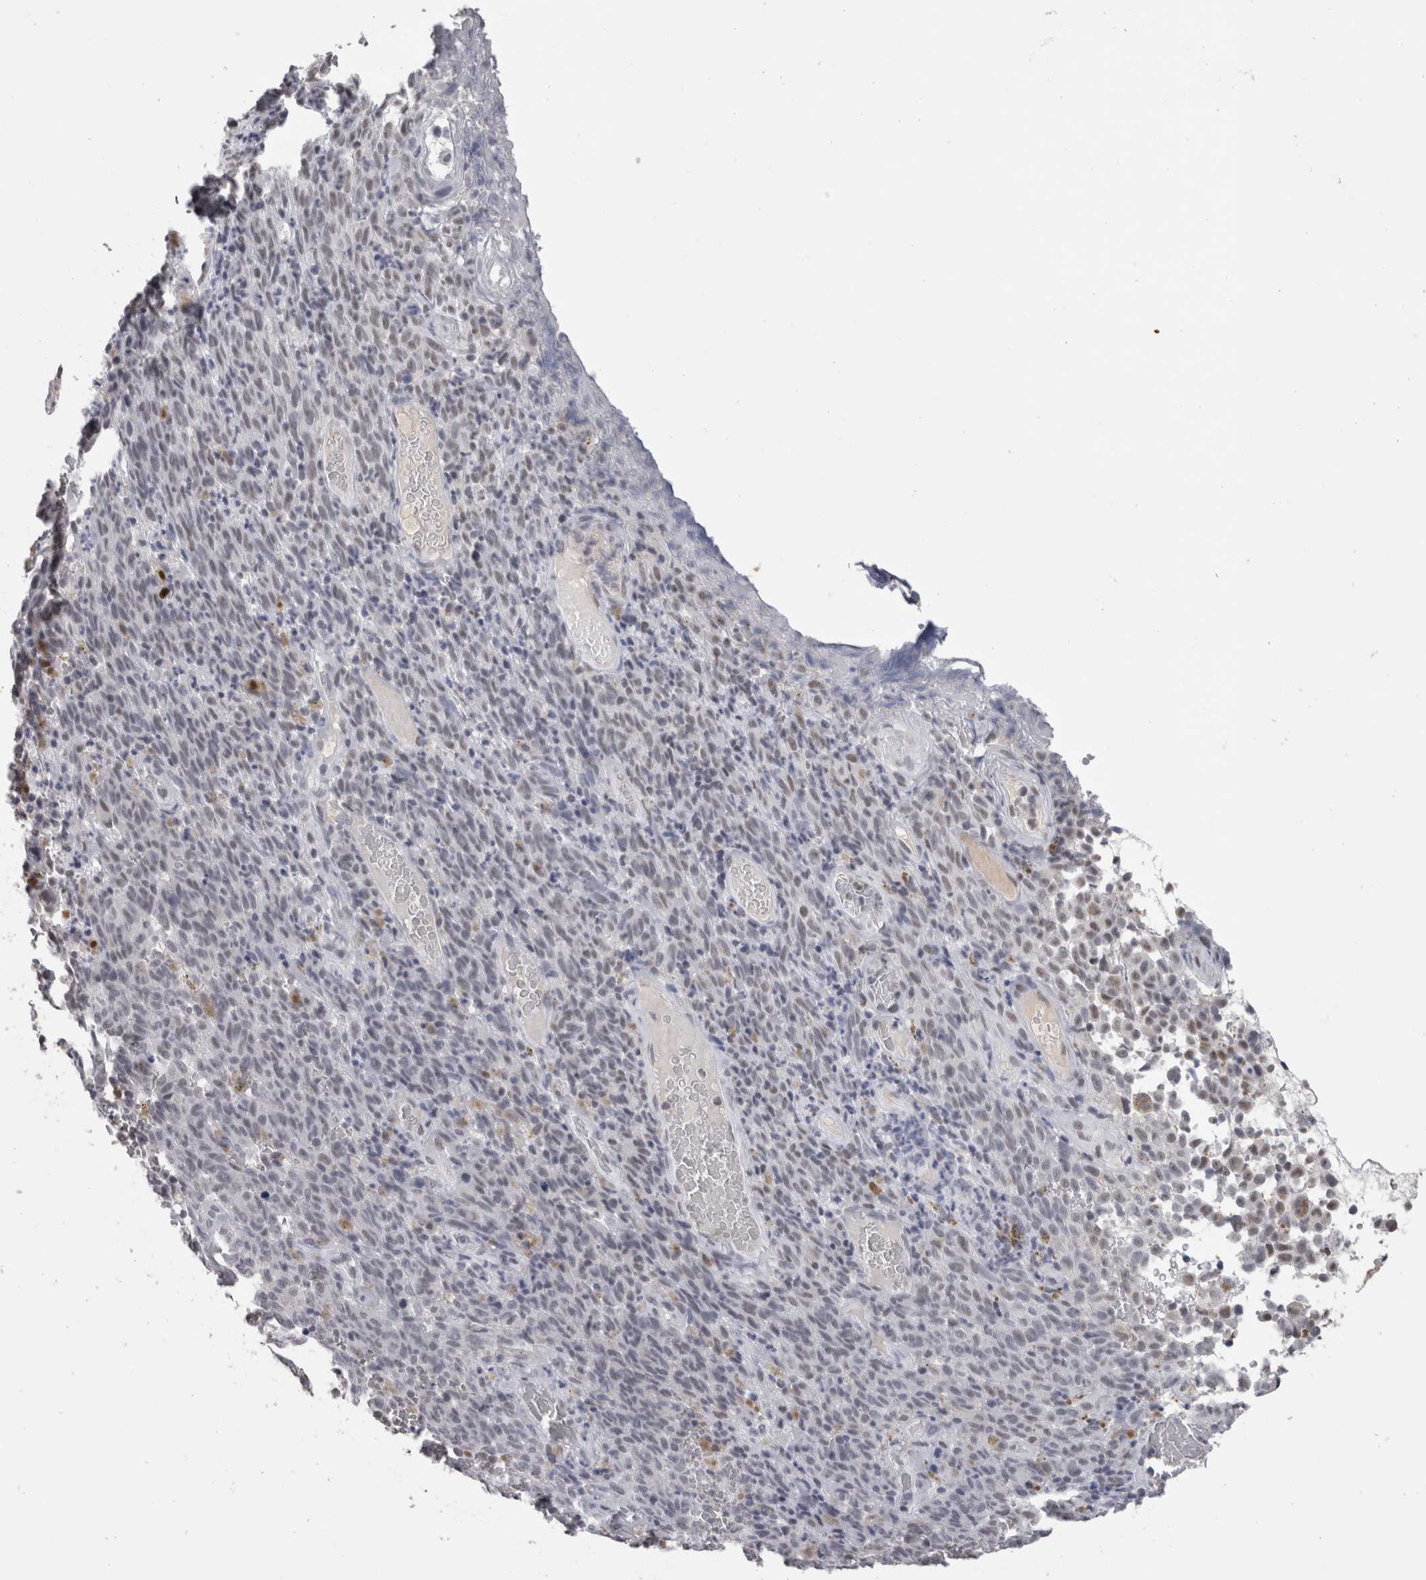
{"staining": {"intensity": "weak", "quantity": "<25%", "location": "nuclear"}, "tissue": "melanoma", "cell_type": "Tumor cells", "image_type": "cancer", "snomed": [{"axis": "morphology", "description": "Malignant melanoma, NOS"}, {"axis": "topography", "description": "Skin"}], "caption": "IHC of human melanoma demonstrates no staining in tumor cells.", "gene": "DDX17", "patient": {"sex": "female", "age": 82}}